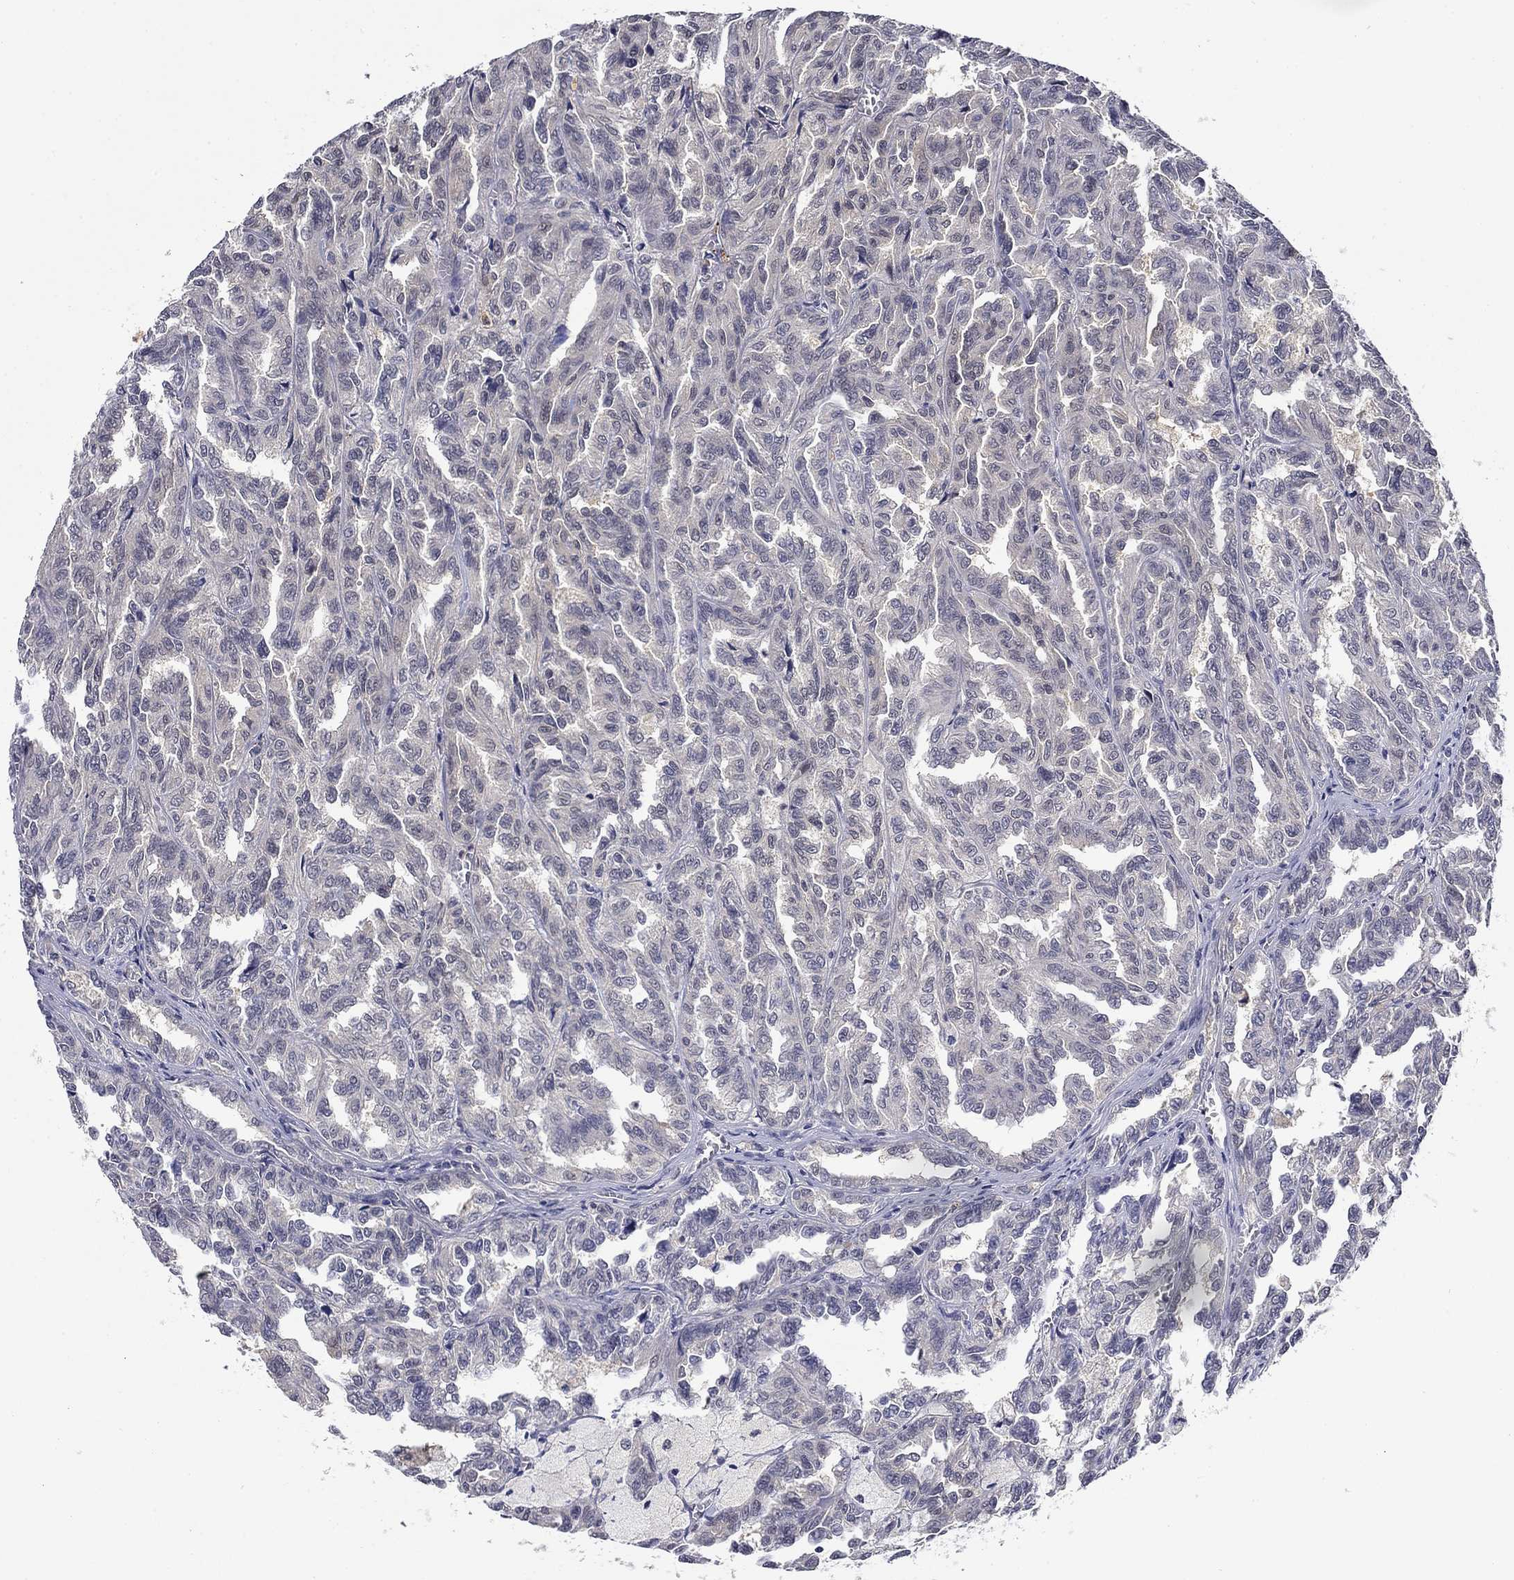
{"staining": {"intensity": "negative", "quantity": "none", "location": "none"}, "tissue": "renal cancer", "cell_type": "Tumor cells", "image_type": "cancer", "snomed": [{"axis": "morphology", "description": "Adenocarcinoma, NOS"}, {"axis": "topography", "description": "Kidney"}], "caption": "This is a histopathology image of immunohistochemistry staining of adenocarcinoma (renal), which shows no expression in tumor cells. (DAB (3,3'-diaminobenzidine) IHC with hematoxylin counter stain).", "gene": "DDTL", "patient": {"sex": "male", "age": 79}}